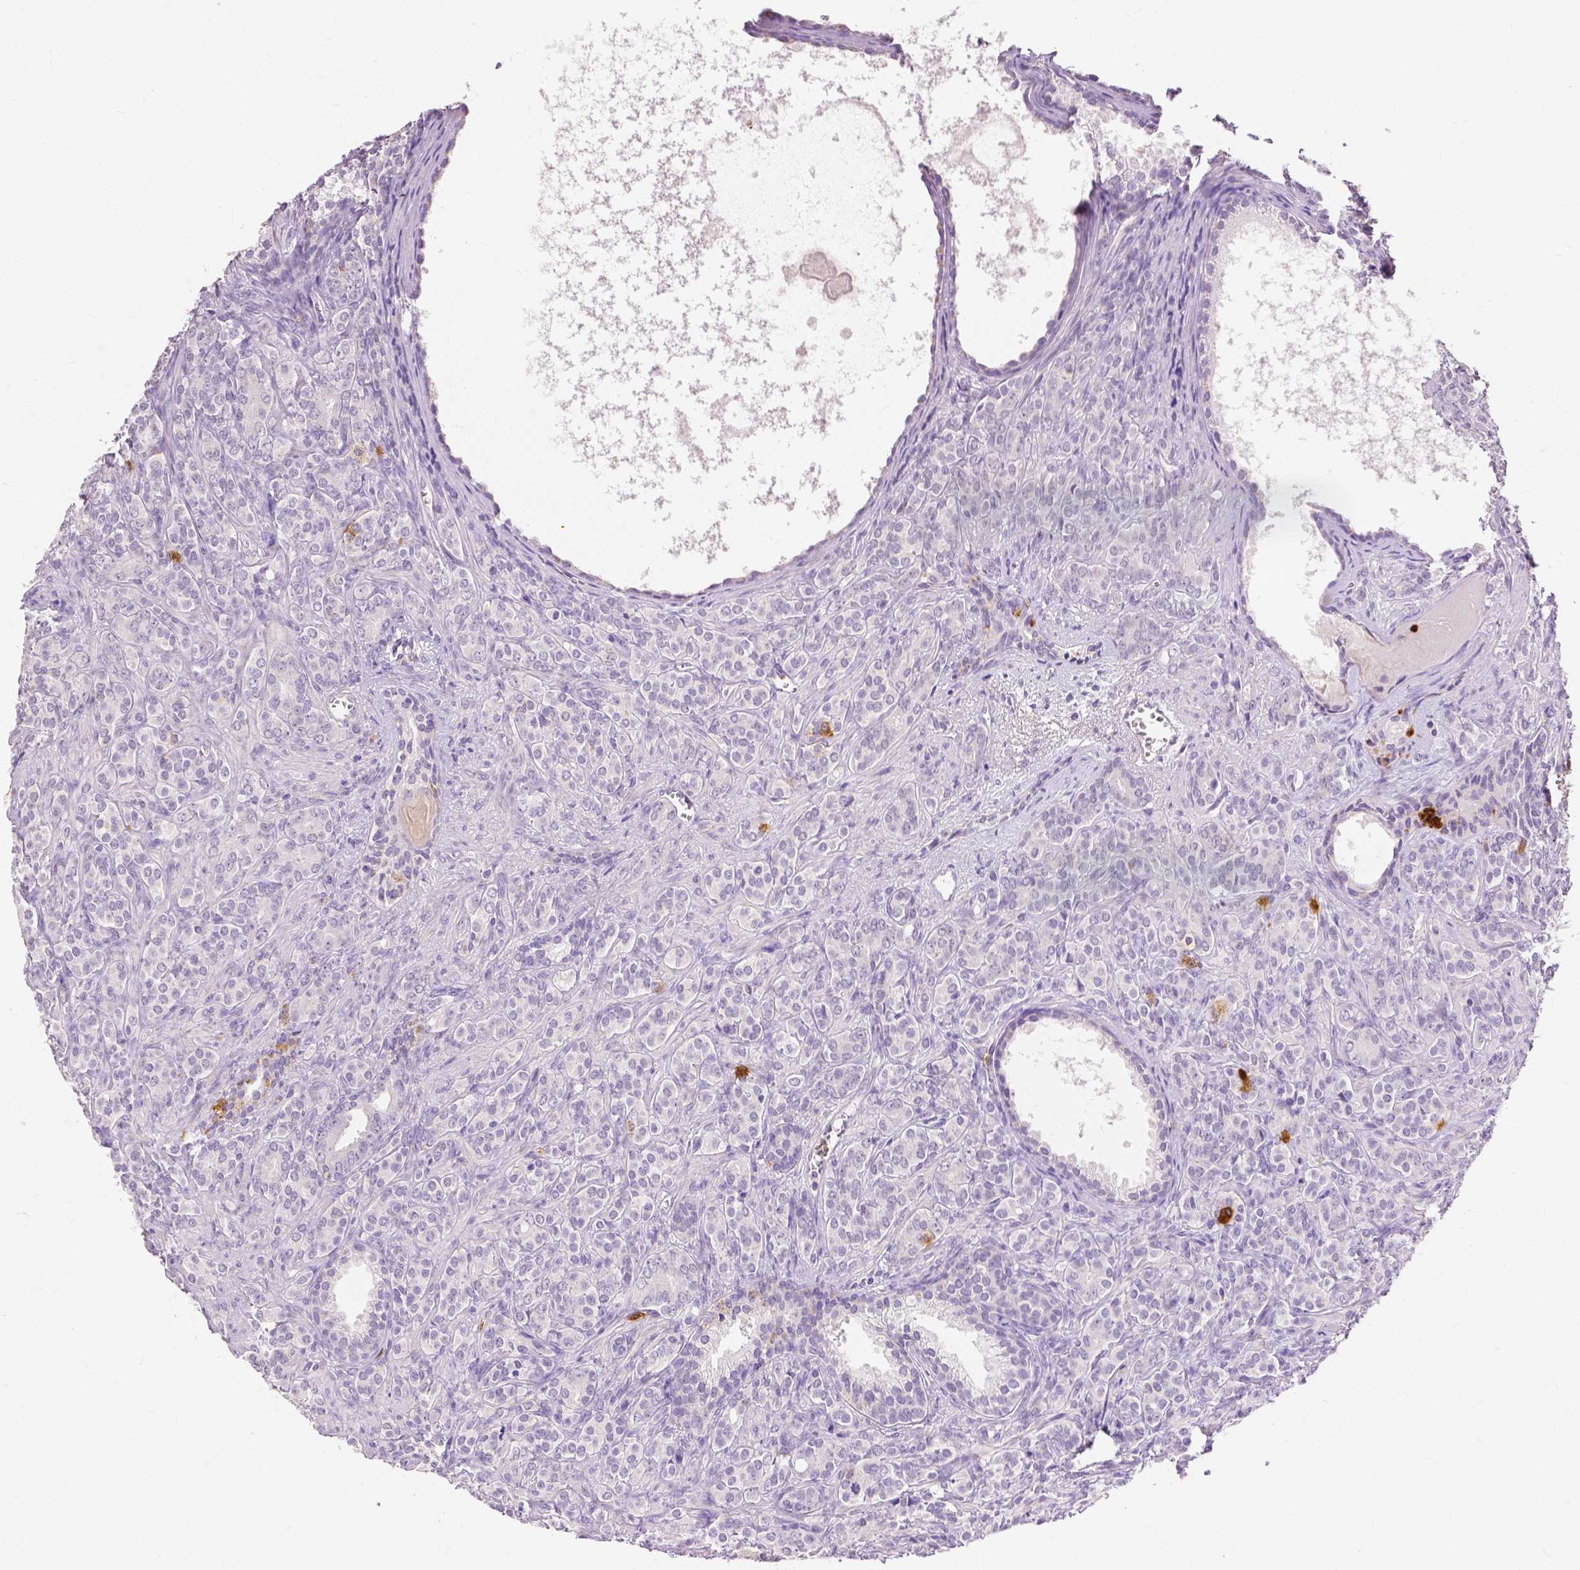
{"staining": {"intensity": "negative", "quantity": "none", "location": "none"}, "tissue": "prostate cancer", "cell_type": "Tumor cells", "image_type": "cancer", "snomed": [{"axis": "morphology", "description": "Adenocarcinoma, High grade"}, {"axis": "topography", "description": "Prostate"}], "caption": "Tumor cells are negative for protein expression in human prostate high-grade adenocarcinoma. (DAB (3,3'-diaminobenzidine) immunohistochemistry, high magnification).", "gene": "CXCR2", "patient": {"sex": "male", "age": 84}}